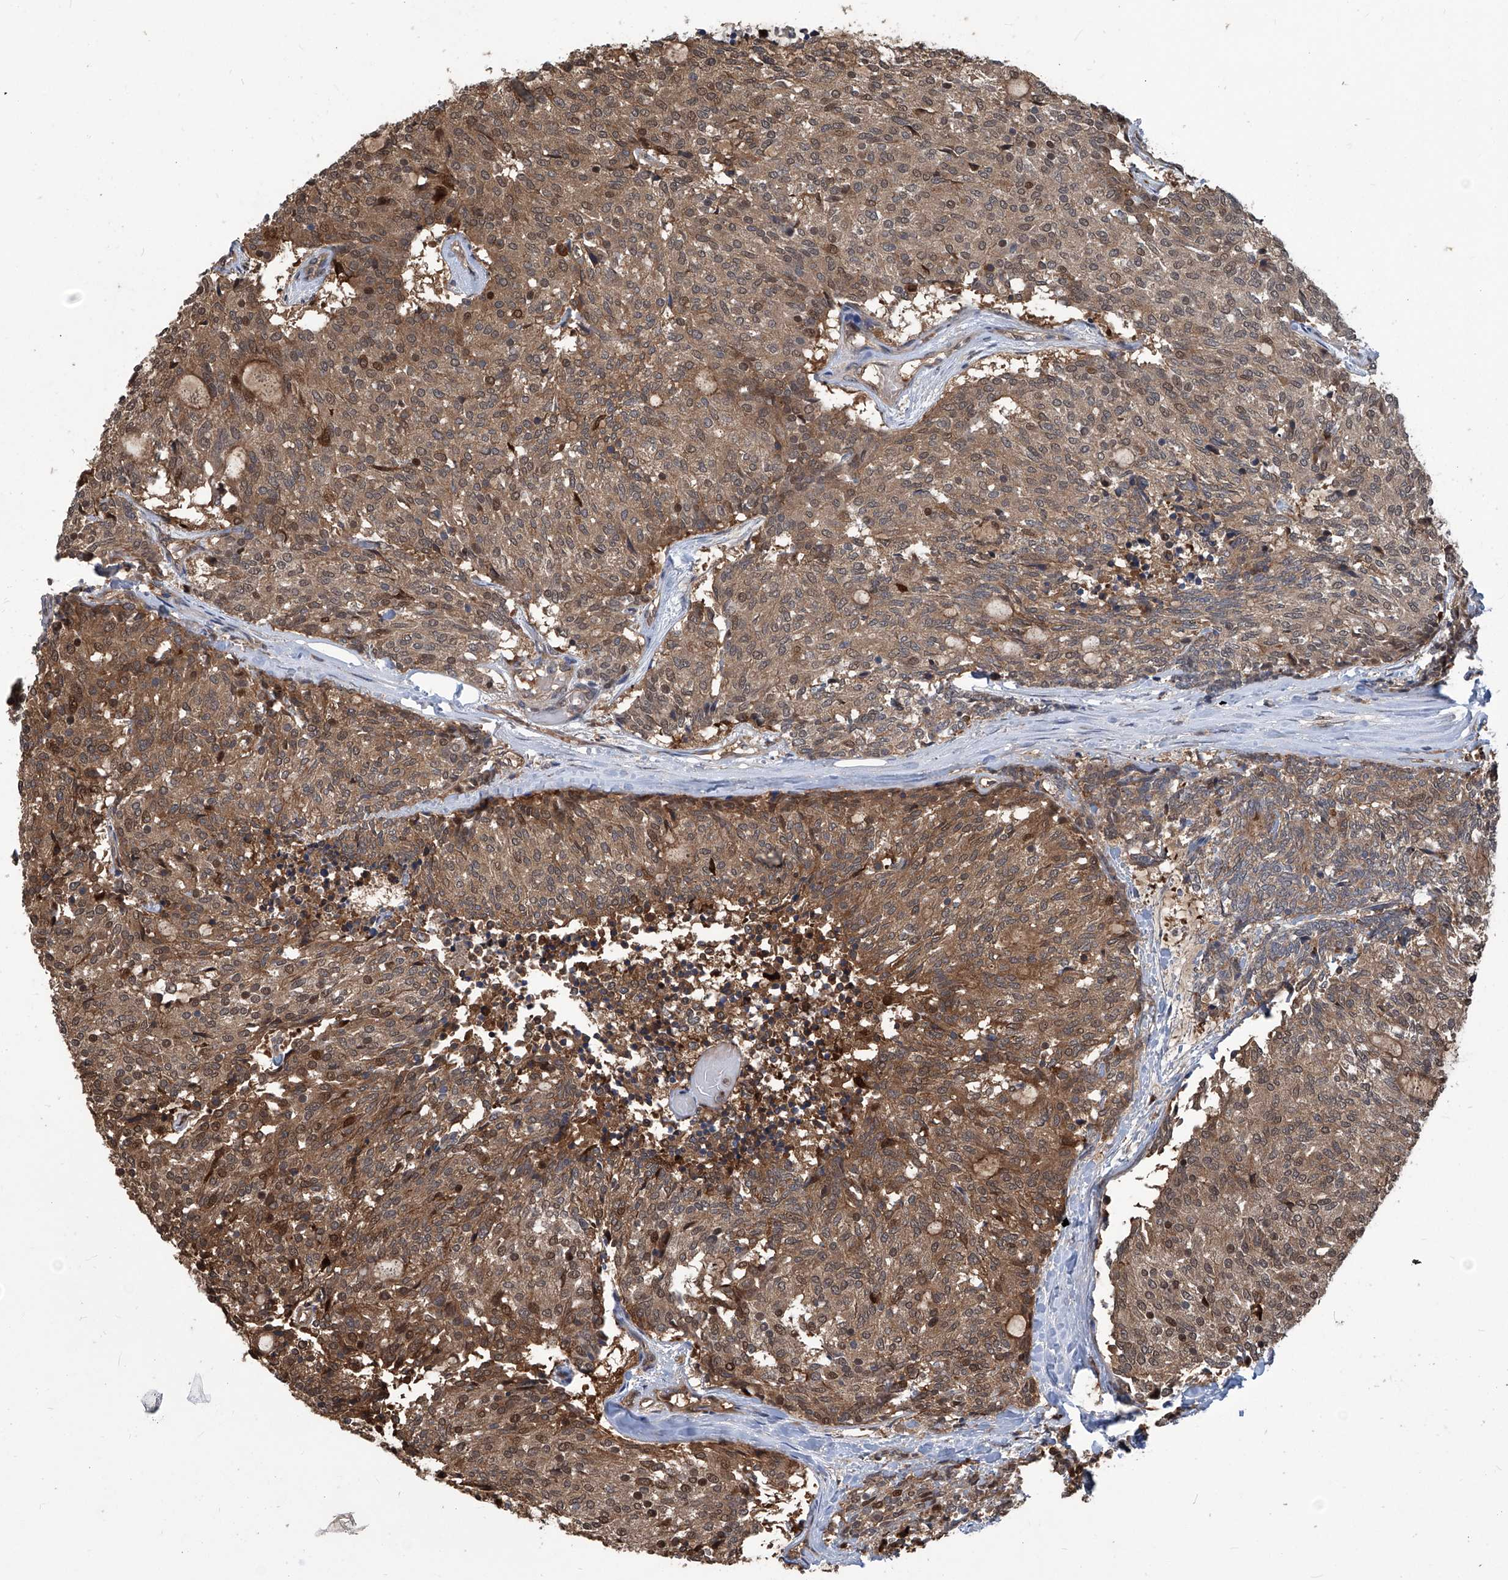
{"staining": {"intensity": "strong", "quantity": ">75%", "location": "cytoplasmic/membranous,nuclear"}, "tissue": "carcinoid", "cell_type": "Tumor cells", "image_type": "cancer", "snomed": [{"axis": "morphology", "description": "Carcinoid, malignant, NOS"}, {"axis": "topography", "description": "Pancreas"}], "caption": "Immunohistochemistry of human malignant carcinoid shows high levels of strong cytoplasmic/membranous and nuclear staining in about >75% of tumor cells. The staining was performed using DAB (3,3'-diaminobenzidine) to visualize the protein expression in brown, while the nuclei were stained in blue with hematoxylin (Magnification: 20x).", "gene": "PSMB1", "patient": {"sex": "female", "age": 54}}